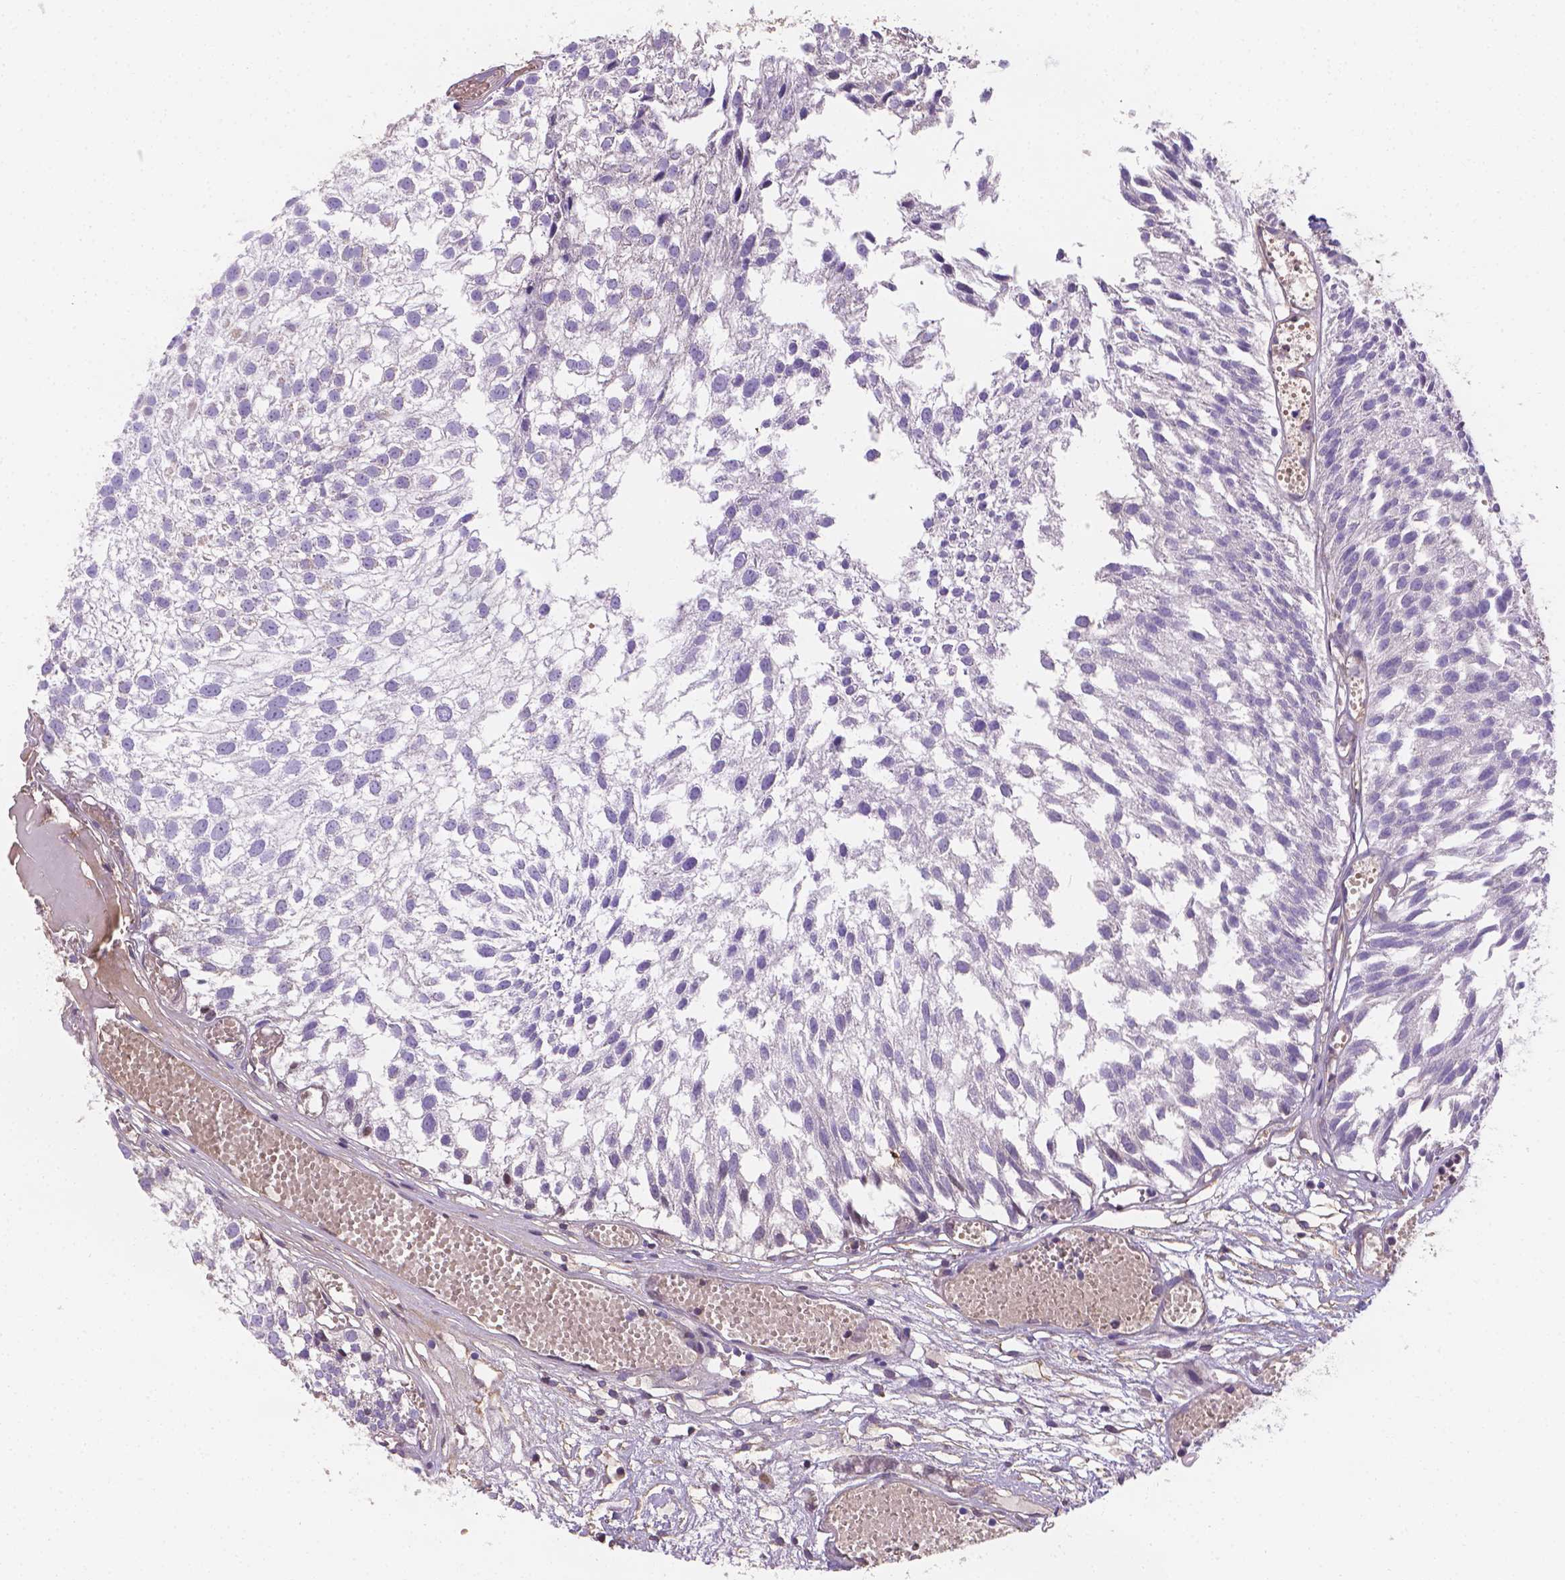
{"staining": {"intensity": "negative", "quantity": "none", "location": "none"}, "tissue": "urothelial cancer", "cell_type": "Tumor cells", "image_type": "cancer", "snomed": [{"axis": "morphology", "description": "Urothelial carcinoma, Low grade"}, {"axis": "topography", "description": "Urinary bladder"}], "caption": "Immunohistochemistry (IHC) of human urothelial cancer displays no expression in tumor cells. (DAB immunohistochemistry (IHC) visualized using brightfield microscopy, high magnification).", "gene": "SLC40A1", "patient": {"sex": "male", "age": 79}}